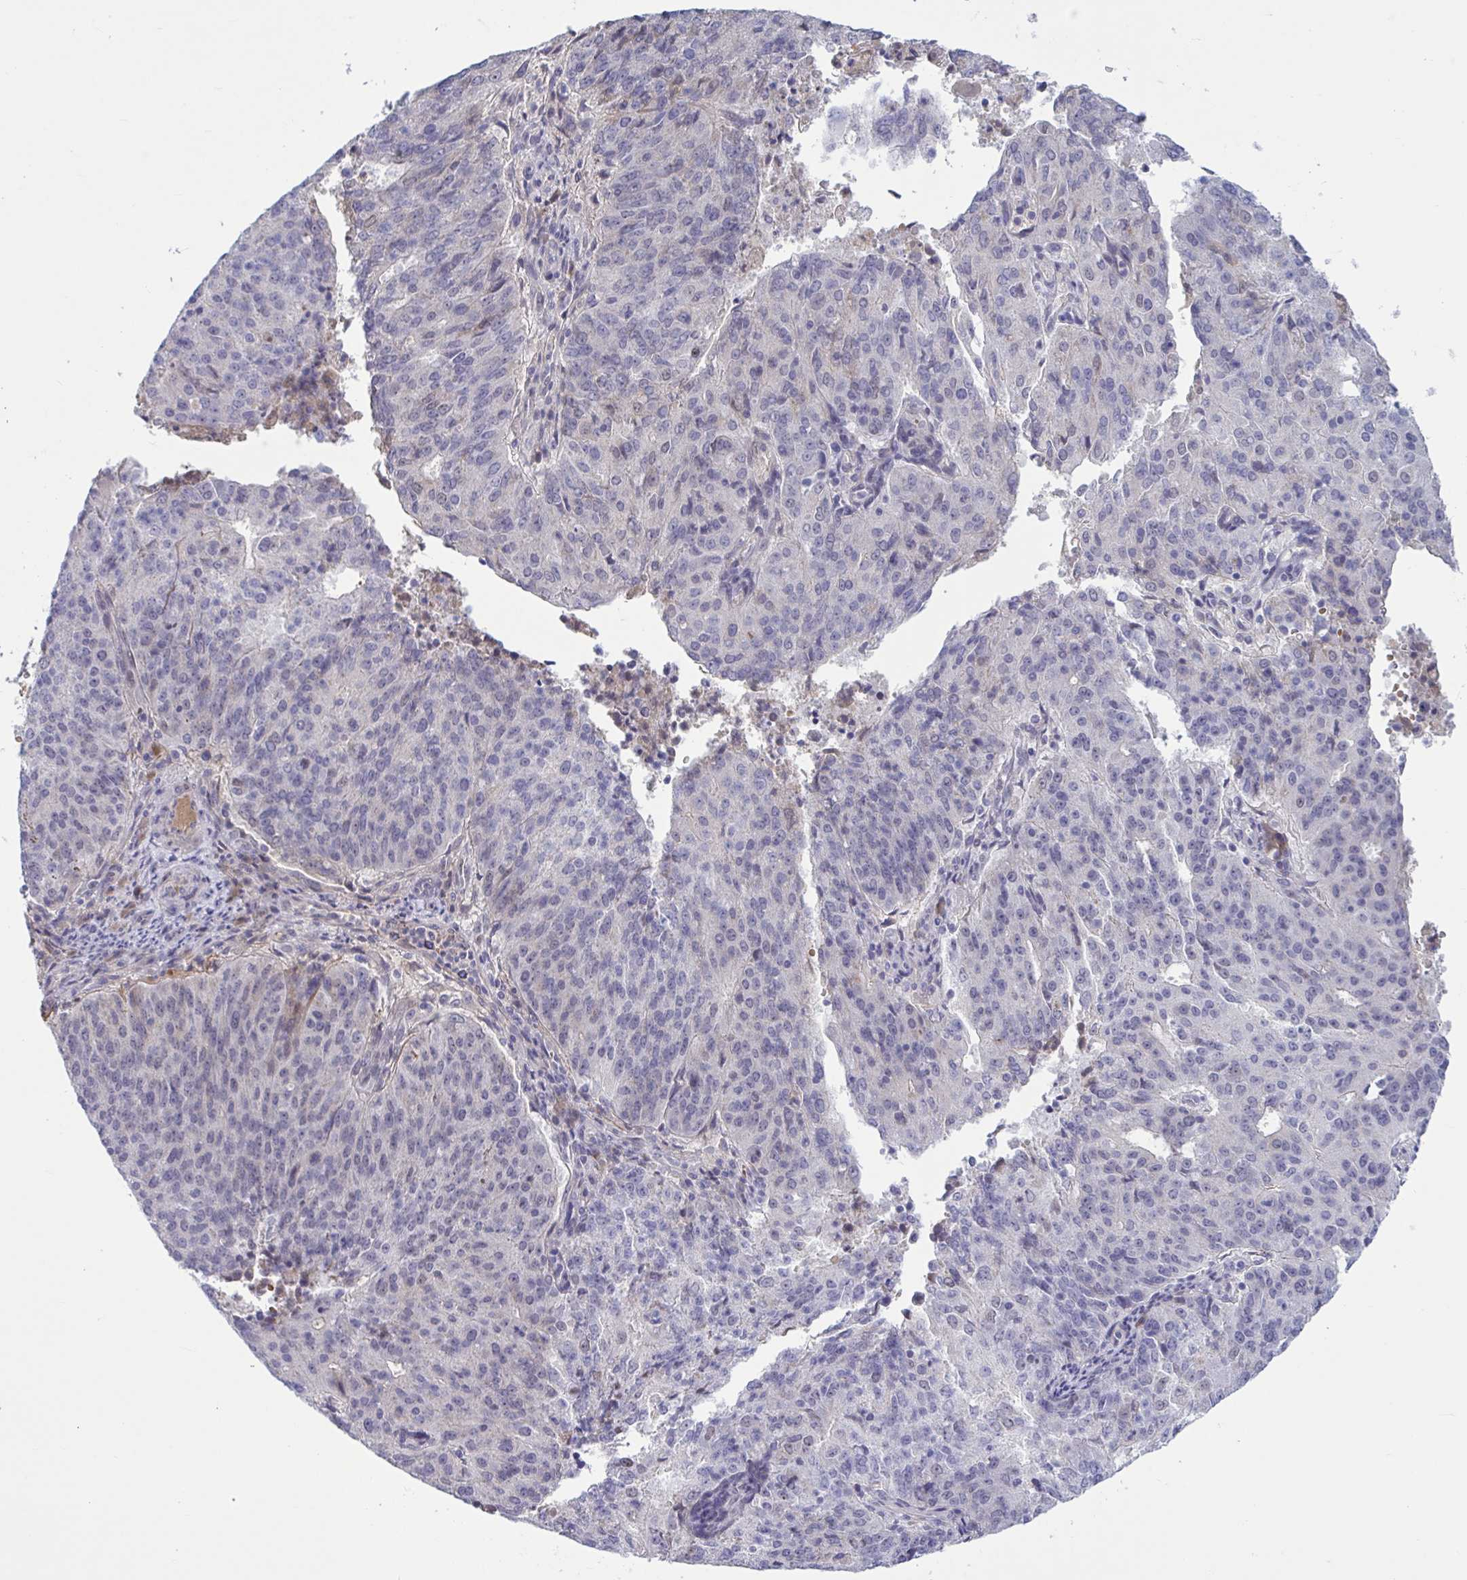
{"staining": {"intensity": "negative", "quantity": "none", "location": "none"}, "tissue": "endometrial cancer", "cell_type": "Tumor cells", "image_type": "cancer", "snomed": [{"axis": "morphology", "description": "Adenocarcinoma, NOS"}, {"axis": "topography", "description": "Endometrium"}], "caption": "The image demonstrates no staining of tumor cells in adenocarcinoma (endometrial). (DAB (3,3'-diaminobenzidine) immunohistochemistry, high magnification).", "gene": "CNGB3", "patient": {"sex": "female", "age": 82}}